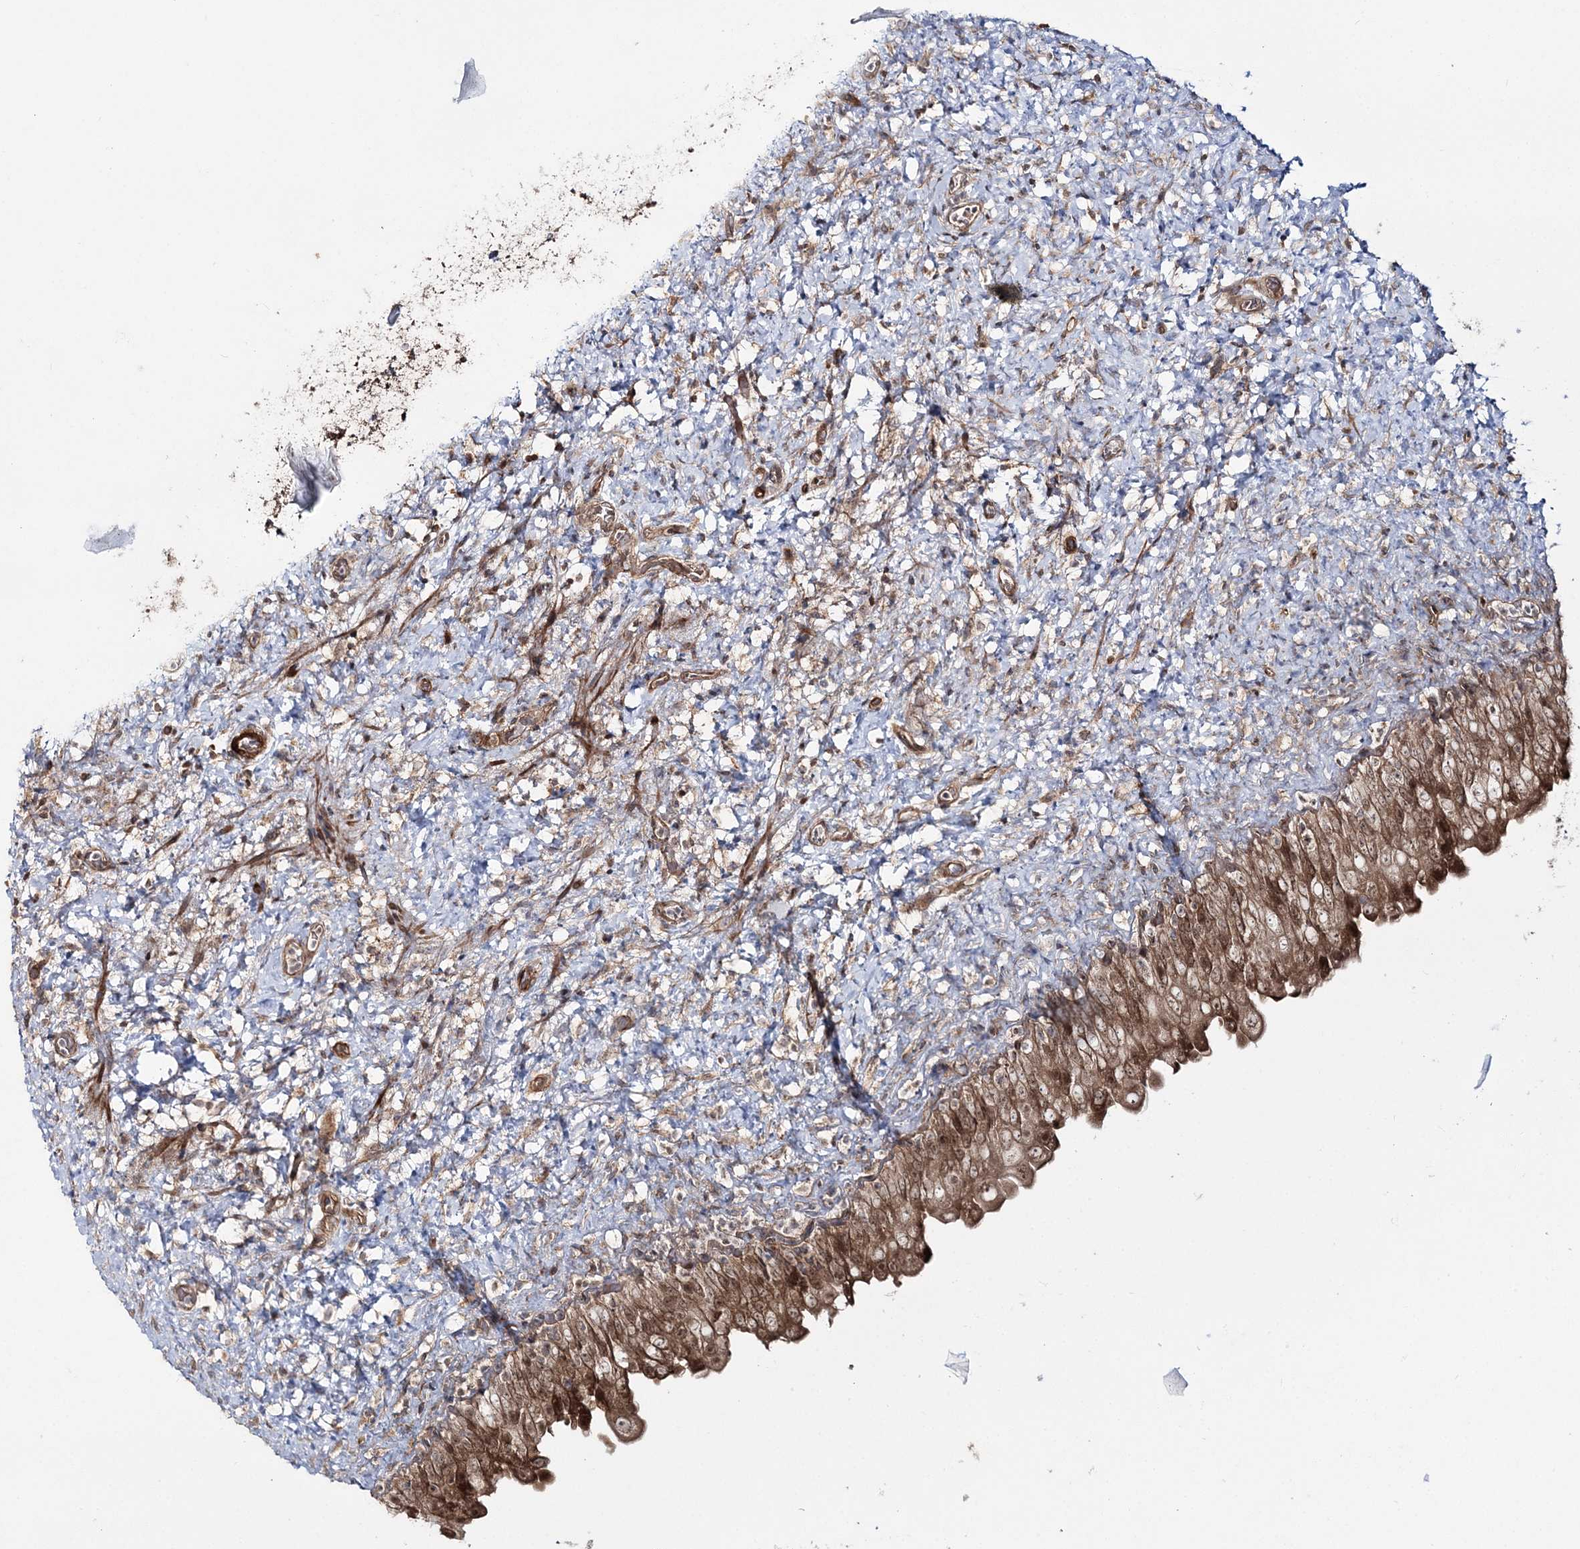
{"staining": {"intensity": "moderate", "quantity": ">75%", "location": "cytoplasmic/membranous,nuclear"}, "tissue": "urinary bladder", "cell_type": "Urothelial cells", "image_type": "normal", "snomed": [{"axis": "morphology", "description": "Normal tissue, NOS"}, {"axis": "topography", "description": "Urinary bladder"}], "caption": "This micrograph displays immunohistochemistry staining of unremarkable human urinary bladder, with medium moderate cytoplasmic/membranous,nuclear expression in approximately >75% of urothelial cells.", "gene": "MOCS2", "patient": {"sex": "female", "age": 27}}